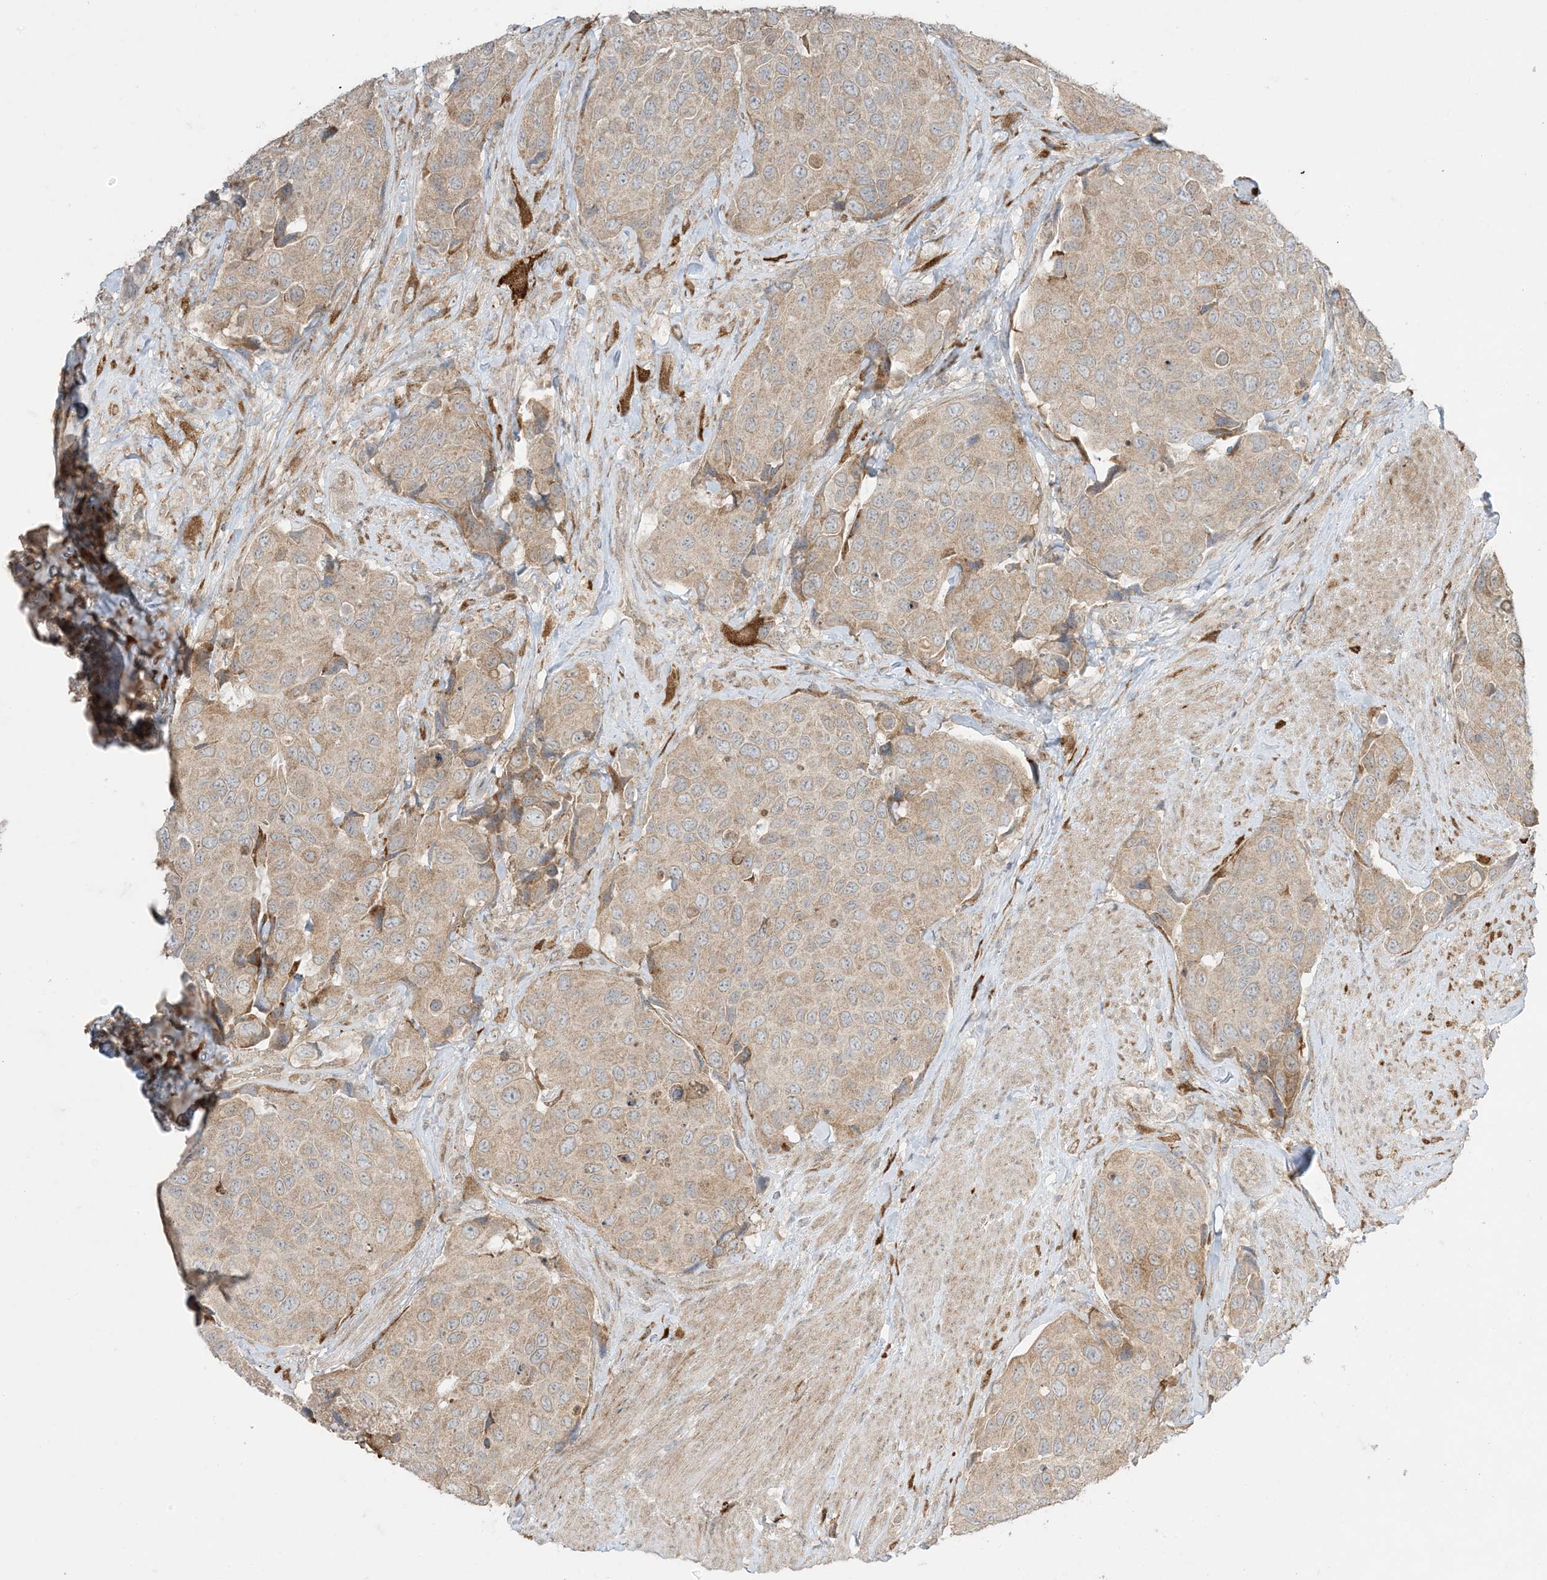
{"staining": {"intensity": "weak", "quantity": ">75%", "location": "cytoplasmic/membranous"}, "tissue": "urothelial cancer", "cell_type": "Tumor cells", "image_type": "cancer", "snomed": [{"axis": "morphology", "description": "Urothelial carcinoma, High grade"}, {"axis": "topography", "description": "Urinary bladder"}], "caption": "High-power microscopy captured an IHC image of urothelial cancer, revealing weak cytoplasmic/membranous expression in about >75% of tumor cells. The staining was performed using DAB (3,3'-diaminobenzidine) to visualize the protein expression in brown, while the nuclei were stained in blue with hematoxylin (Magnification: 20x).", "gene": "ODC1", "patient": {"sex": "male", "age": 74}}